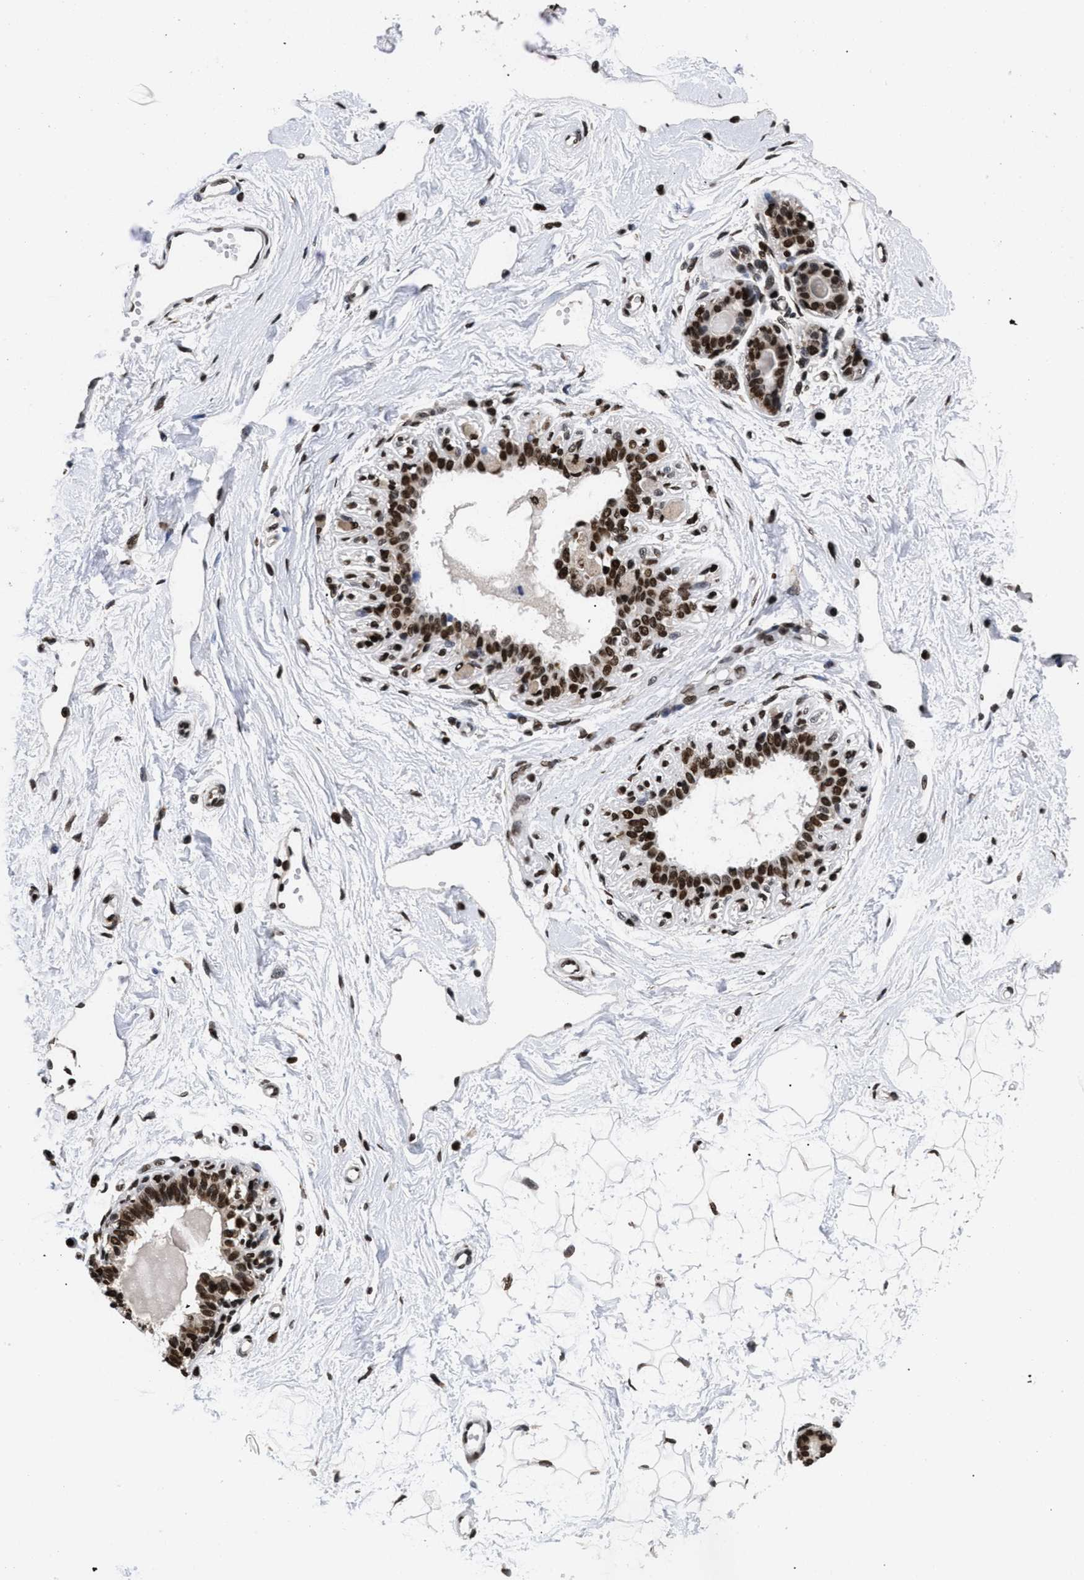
{"staining": {"intensity": "strong", "quantity": ">75%", "location": "nuclear"}, "tissue": "breast", "cell_type": "Adipocytes", "image_type": "normal", "snomed": [{"axis": "morphology", "description": "Normal tissue, NOS"}, {"axis": "topography", "description": "Breast"}], "caption": "Immunohistochemistry histopathology image of unremarkable breast: breast stained using immunohistochemistry (IHC) shows high levels of strong protein expression localized specifically in the nuclear of adipocytes, appearing as a nuclear brown color.", "gene": "CALHM3", "patient": {"sex": "female", "age": 45}}